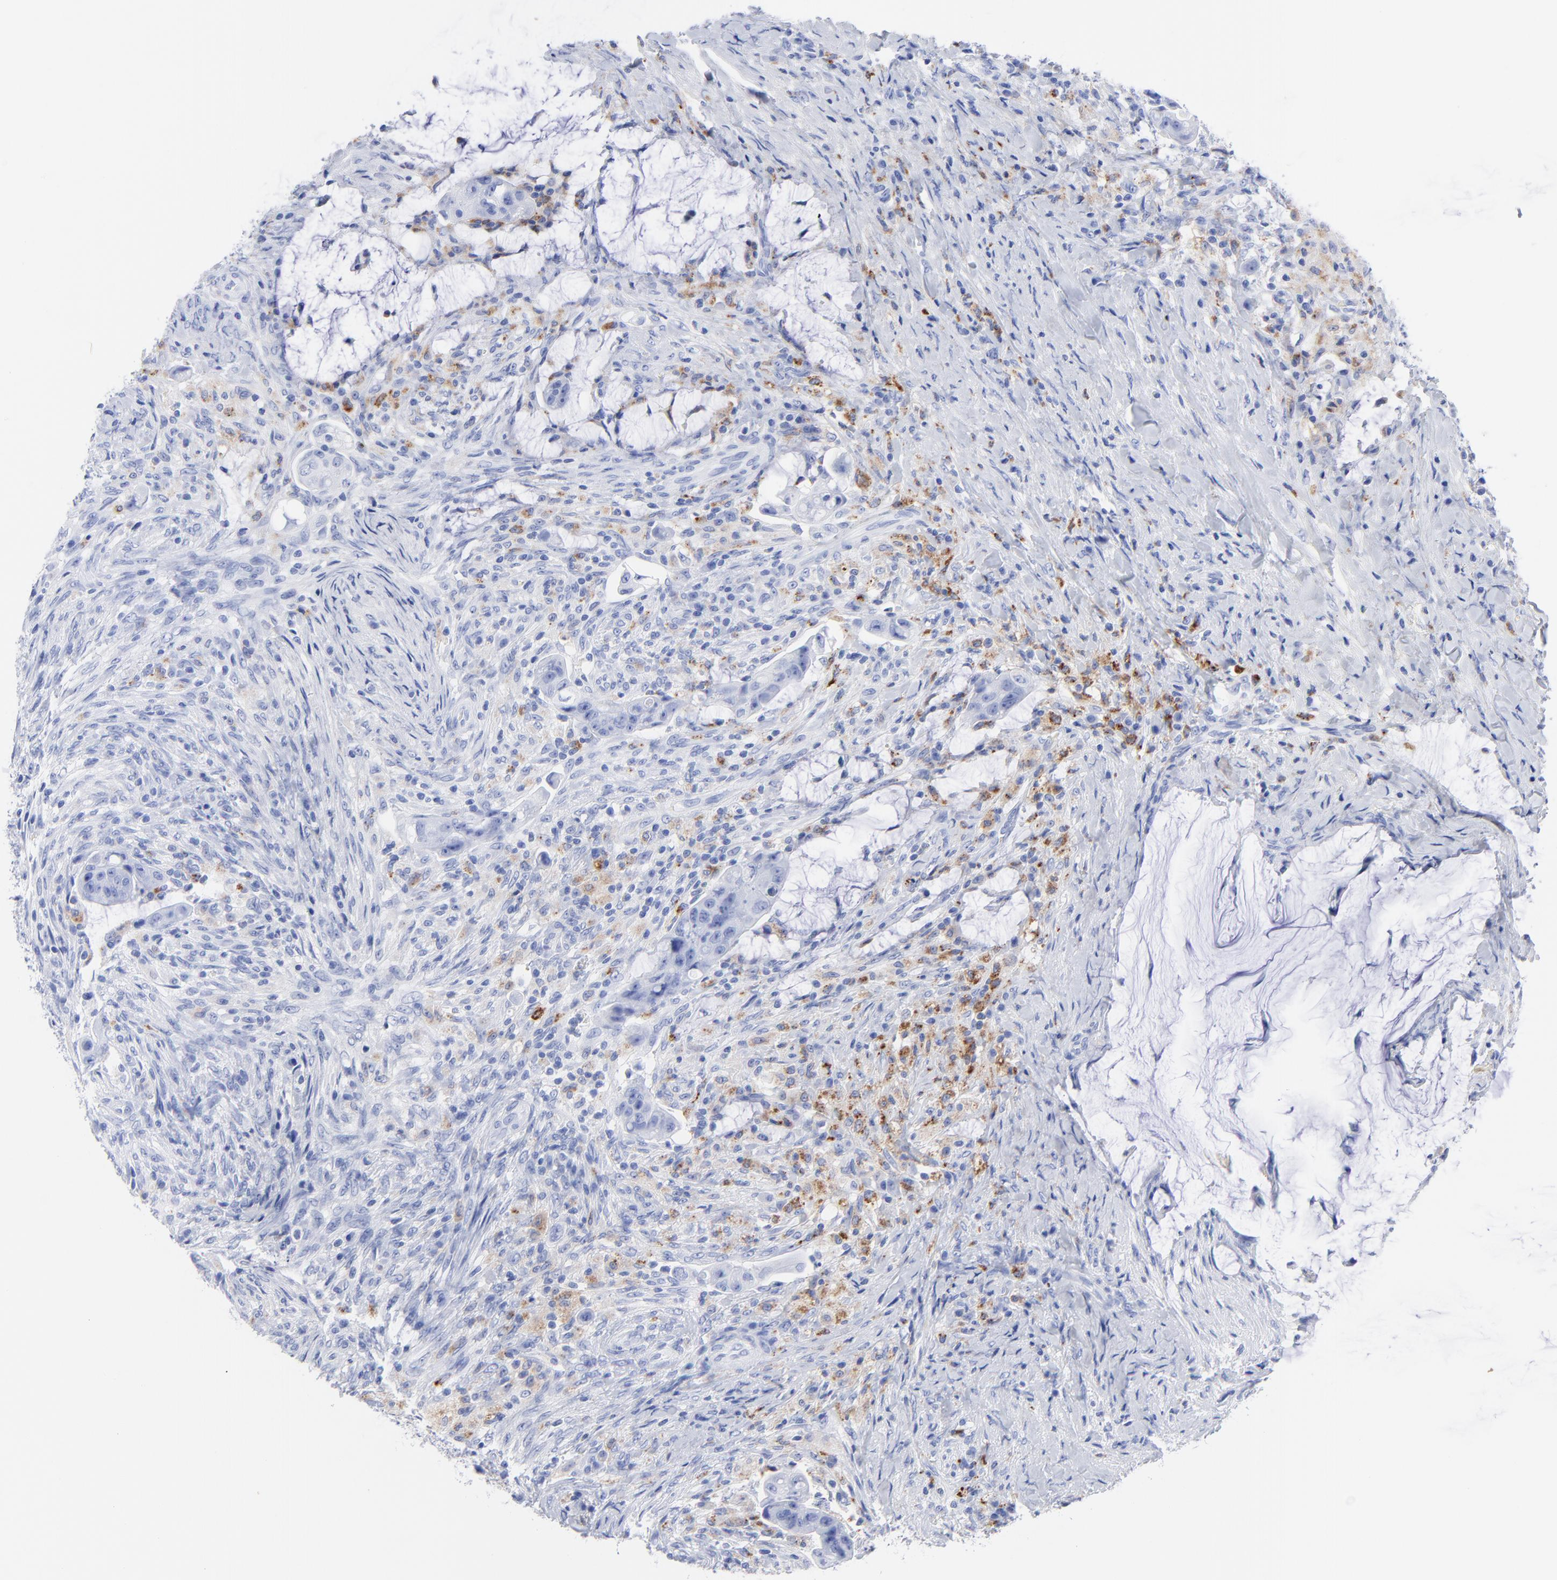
{"staining": {"intensity": "negative", "quantity": "none", "location": "none"}, "tissue": "colorectal cancer", "cell_type": "Tumor cells", "image_type": "cancer", "snomed": [{"axis": "morphology", "description": "Adenocarcinoma, NOS"}, {"axis": "topography", "description": "Rectum"}], "caption": "Tumor cells are negative for protein expression in human colorectal cancer (adenocarcinoma).", "gene": "CPVL", "patient": {"sex": "female", "age": 71}}